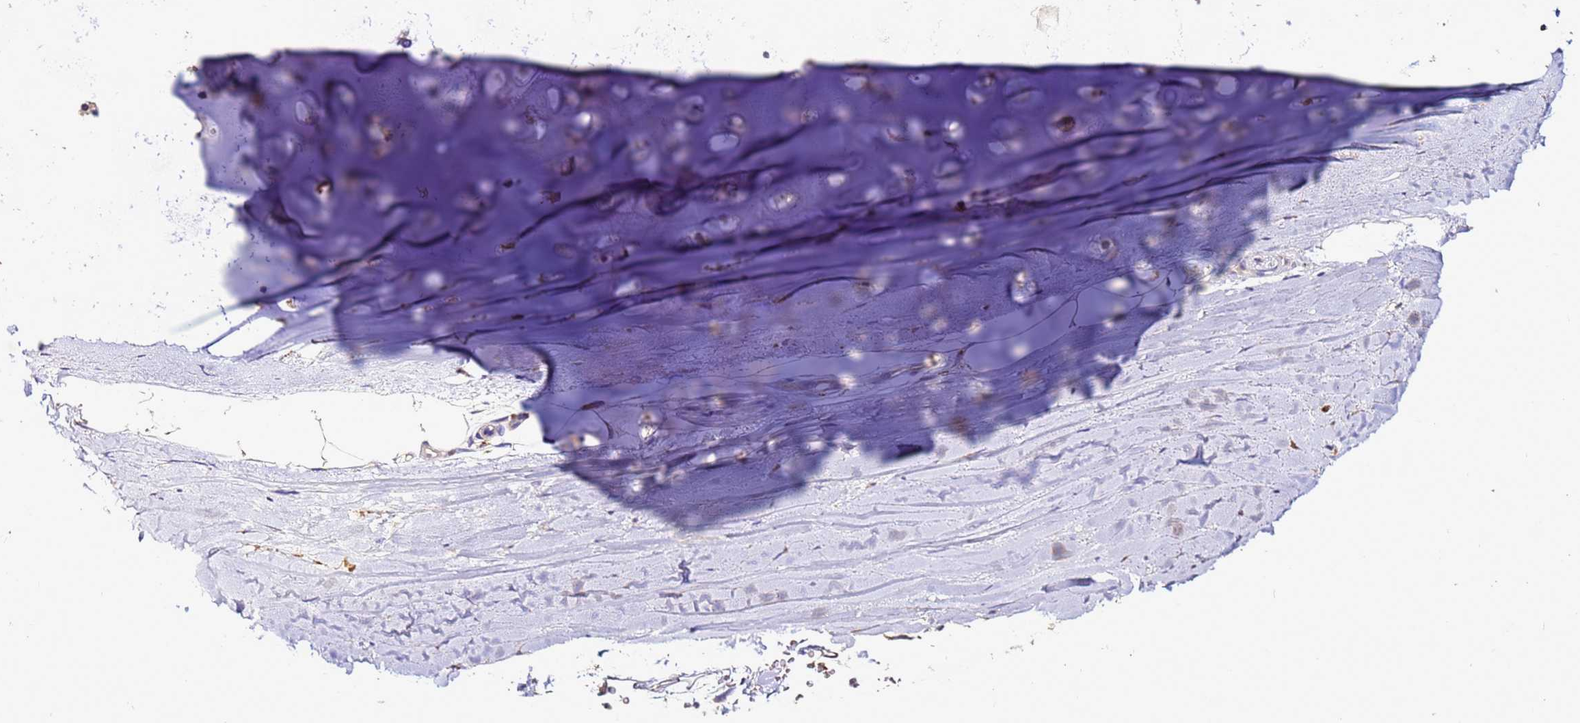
{"staining": {"intensity": "negative", "quantity": "none", "location": "none"}, "tissue": "adipose tissue", "cell_type": "Adipocytes", "image_type": "normal", "snomed": [{"axis": "morphology", "description": "Normal tissue, NOS"}, {"axis": "topography", "description": "Lymph node"}, {"axis": "topography", "description": "Bronchus"}], "caption": "Protein analysis of benign adipose tissue displays no significant staining in adipocytes.", "gene": "ANTKMT", "patient": {"sex": "male", "age": 63}}